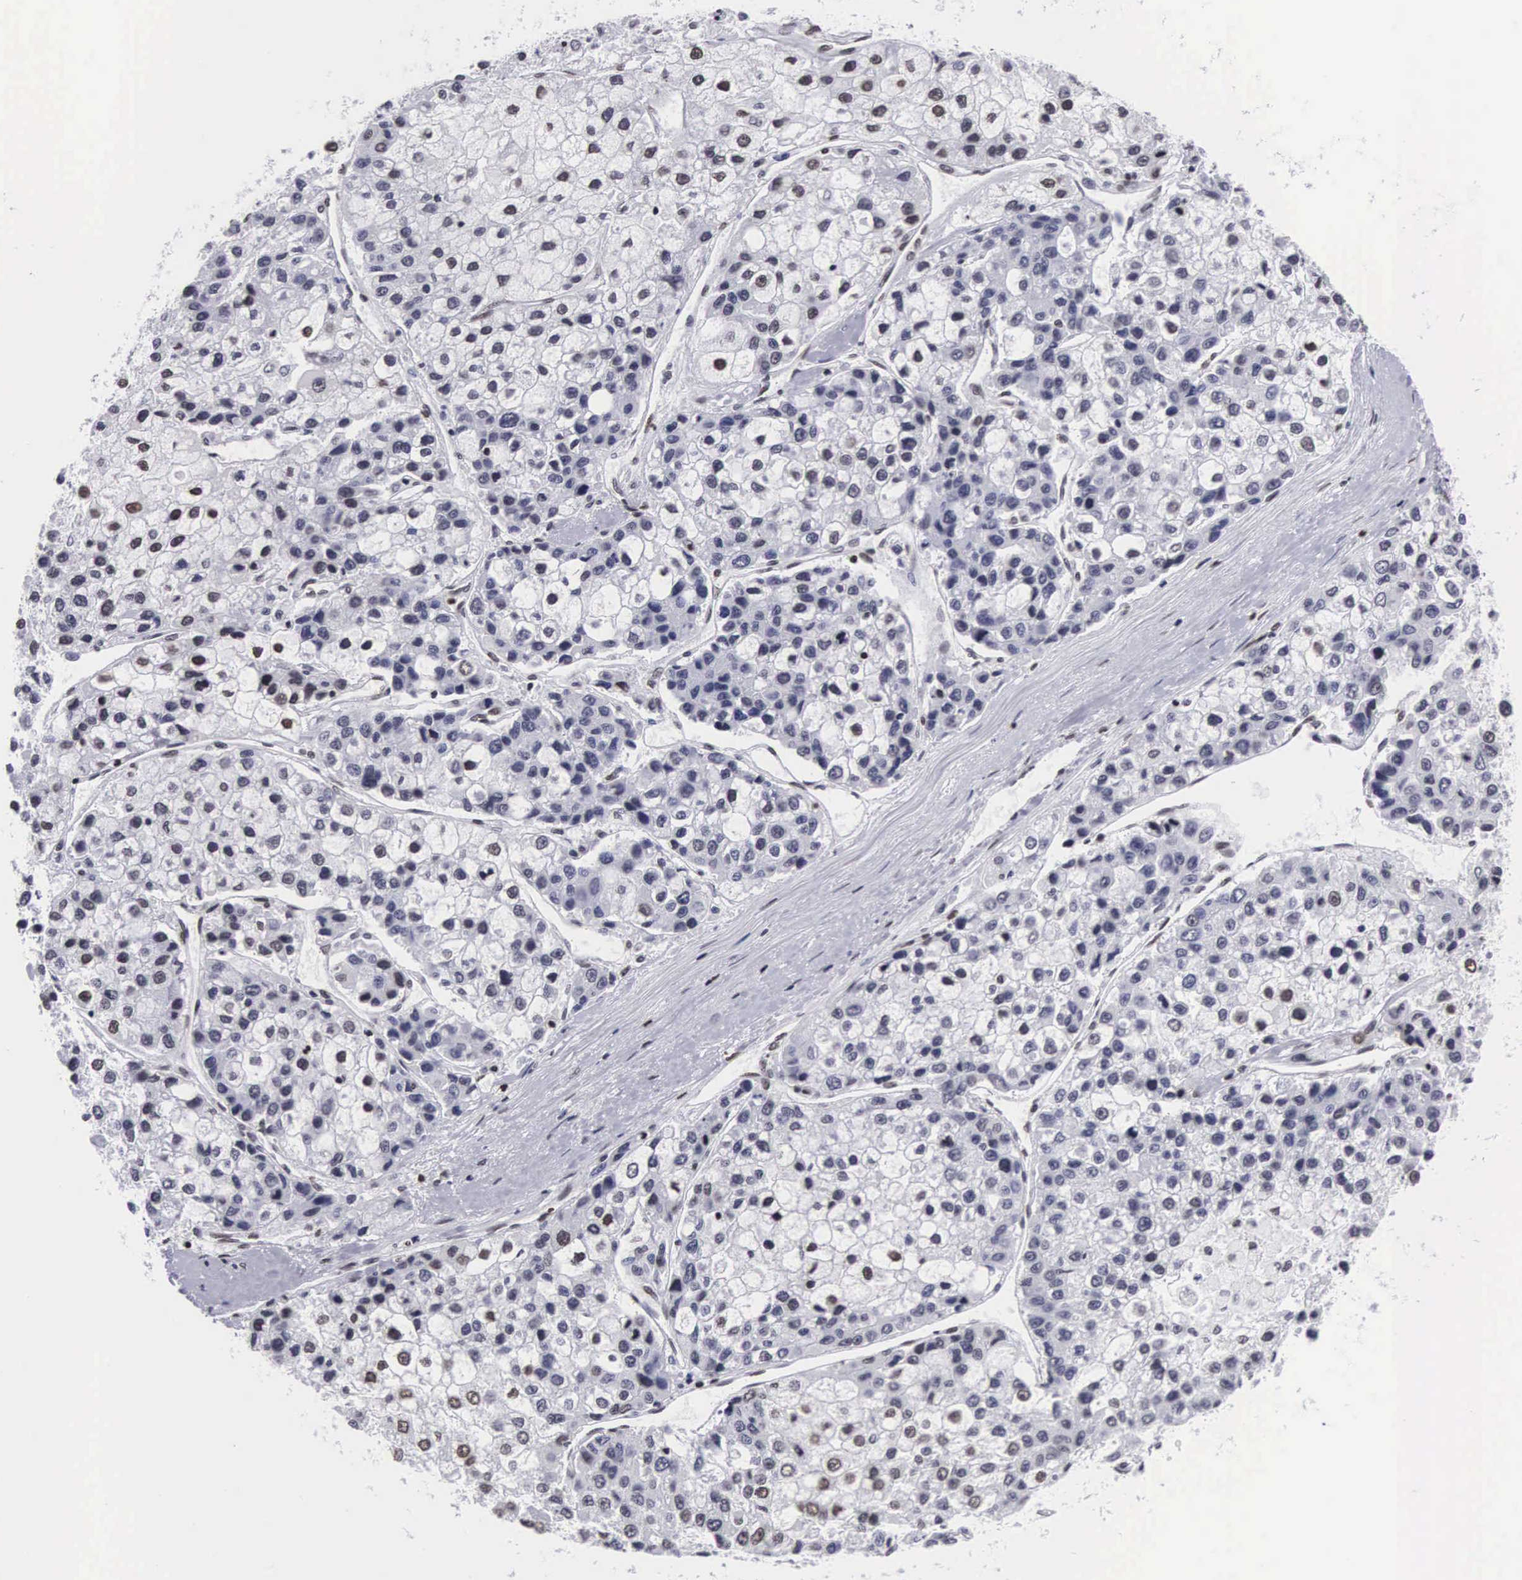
{"staining": {"intensity": "weak", "quantity": "<25%", "location": "nuclear"}, "tissue": "liver cancer", "cell_type": "Tumor cells", "image_type": "cancer", "snomed": [{"axis": "morphology", "description": "Carcinoma, Hepatocellular, NOS"}, {"axis": "topography", "description": "Liver"}], "caption": "IHC of liver hepatocellular carcinoma demonstrates no positivity in tumor cells. (DAB (3,3'-diaminobenzidine) IHC with hematoxylin counter stain).", "gene": "MECP2", "patient": {"sex": "female", "age": 66}}